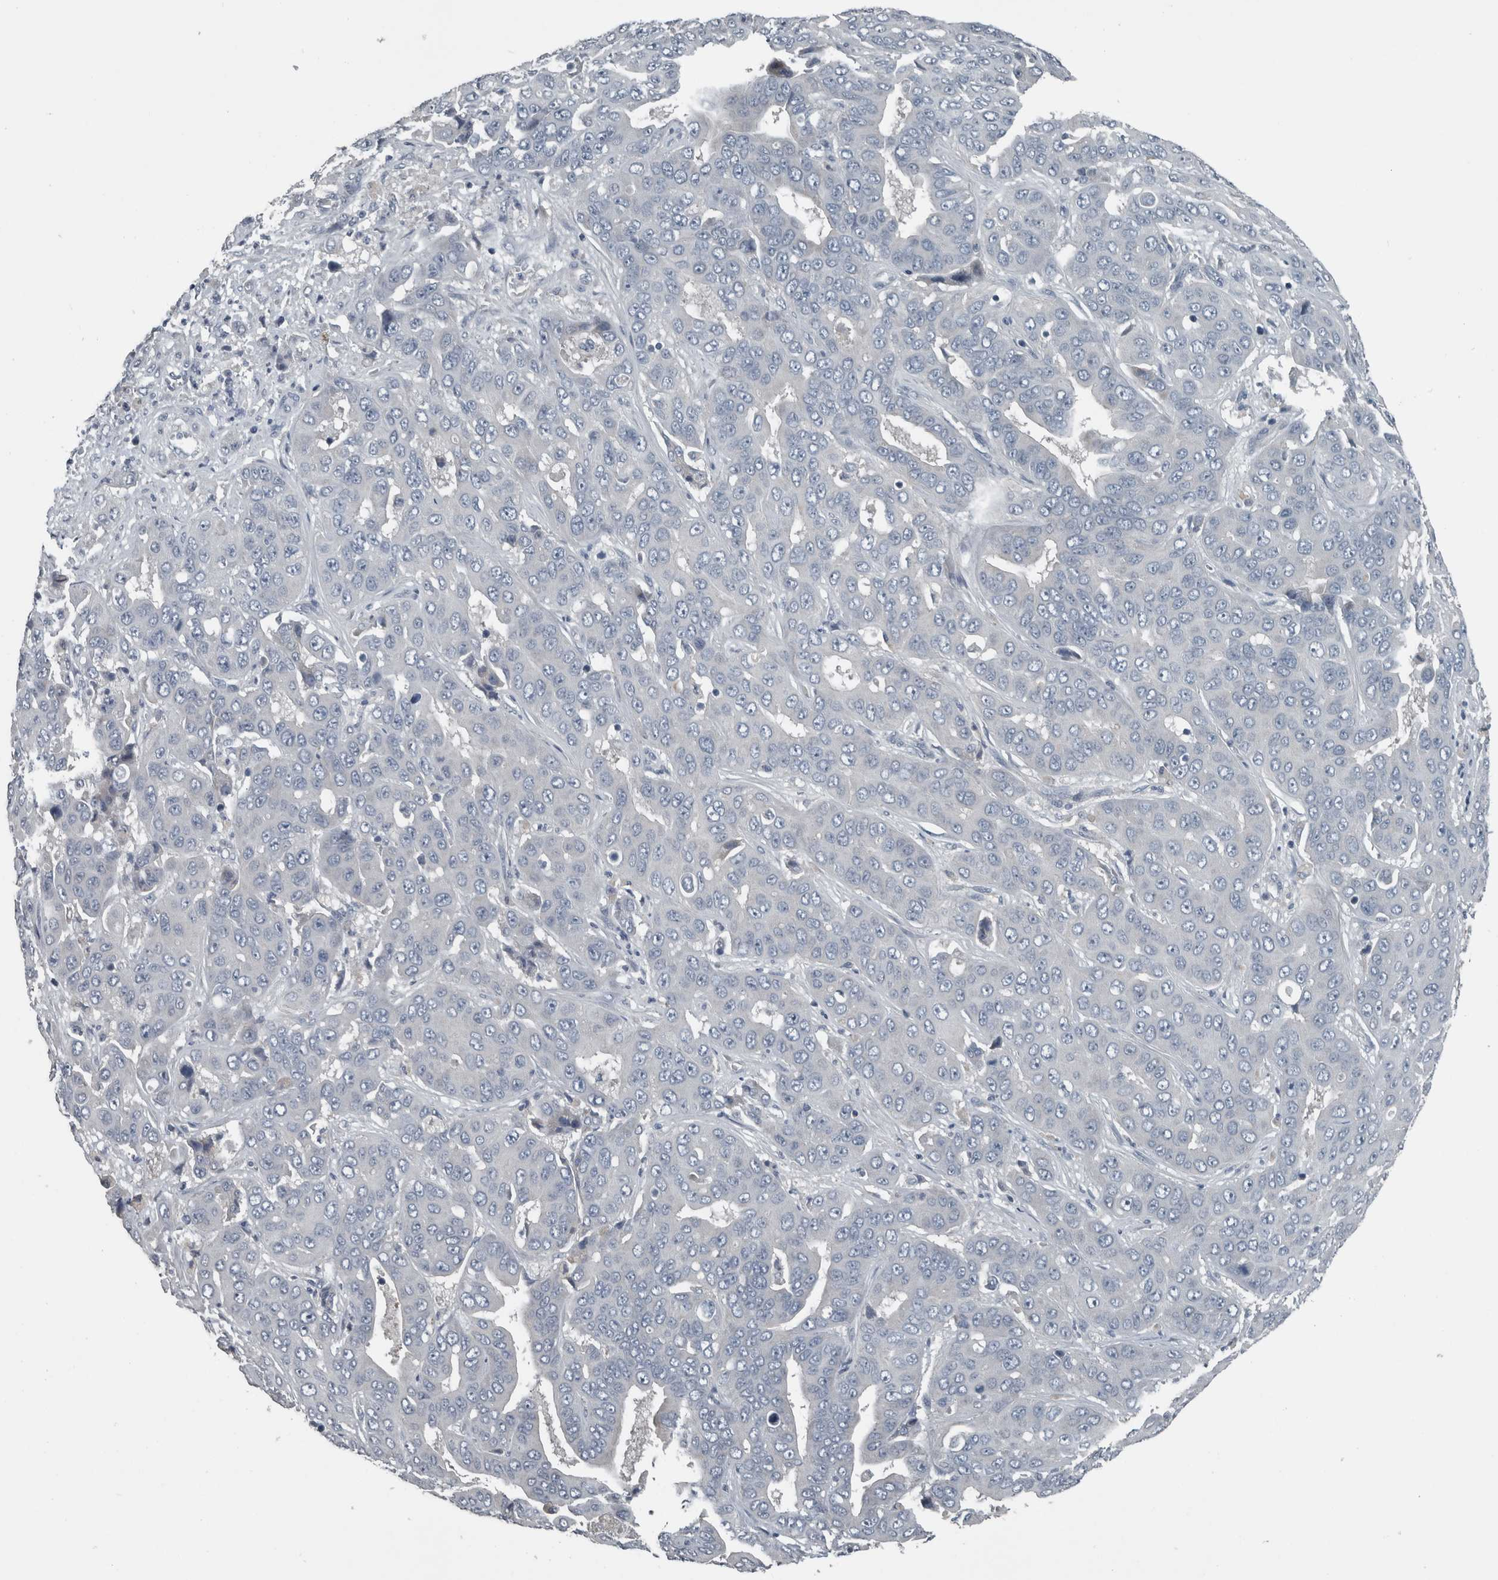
{"staining": {"intensity": "negative", "quantity": "none", "location": "none"}, "tissue": "liver cancer", "cell_type": "Tumor cells", "image_type": "cancer", "snomed": [{"axis": "morphology", "description": "Cholangiocarcinoma"}, {"axis": "topography", "description": "Liver"}], "caption": "The immunohistochemistry photomicrograph has no significant positivity in tumor cells of liver cancer (cholangiocarcinoma) tissue.", "gene": "KRT20", "patient": {"sex": "female", "age": 52}}